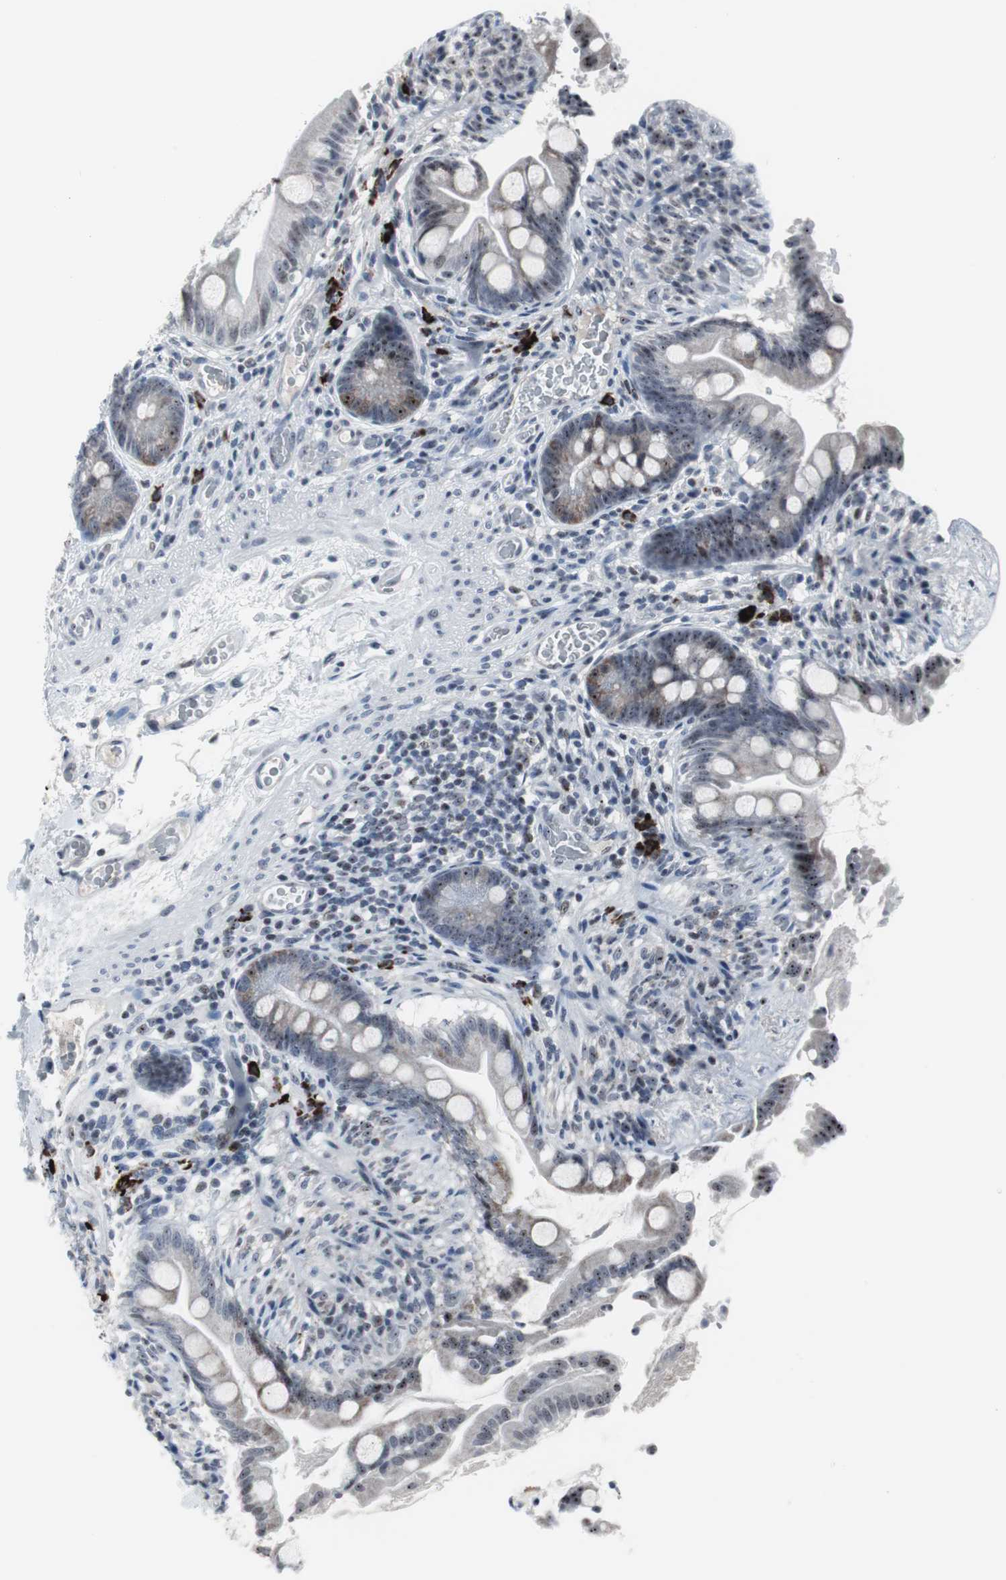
{"staining": {"intensity": "moderate", "quantity": "<25%", "location": "cytoplasmic/membranous,nuclear"}, "tissue": "small intestine", "cell_type": "Glandular cells", "image_type": "normal", "snomed": [{"axis": "morphology", "description": "Normal tissue, NOS"}, {"axis": "topography", "description": "Small intestine"}], "caption": "Protein staining exhibits moderate cytoplasmic/membranous,nuclear staining in approximately <25% of glandular cells in normal small intestine. (DAB IHC with brightfield microscopy, high magnification).", "gene": "DOK1", "patient": {"sex": "female", "age": 56}}